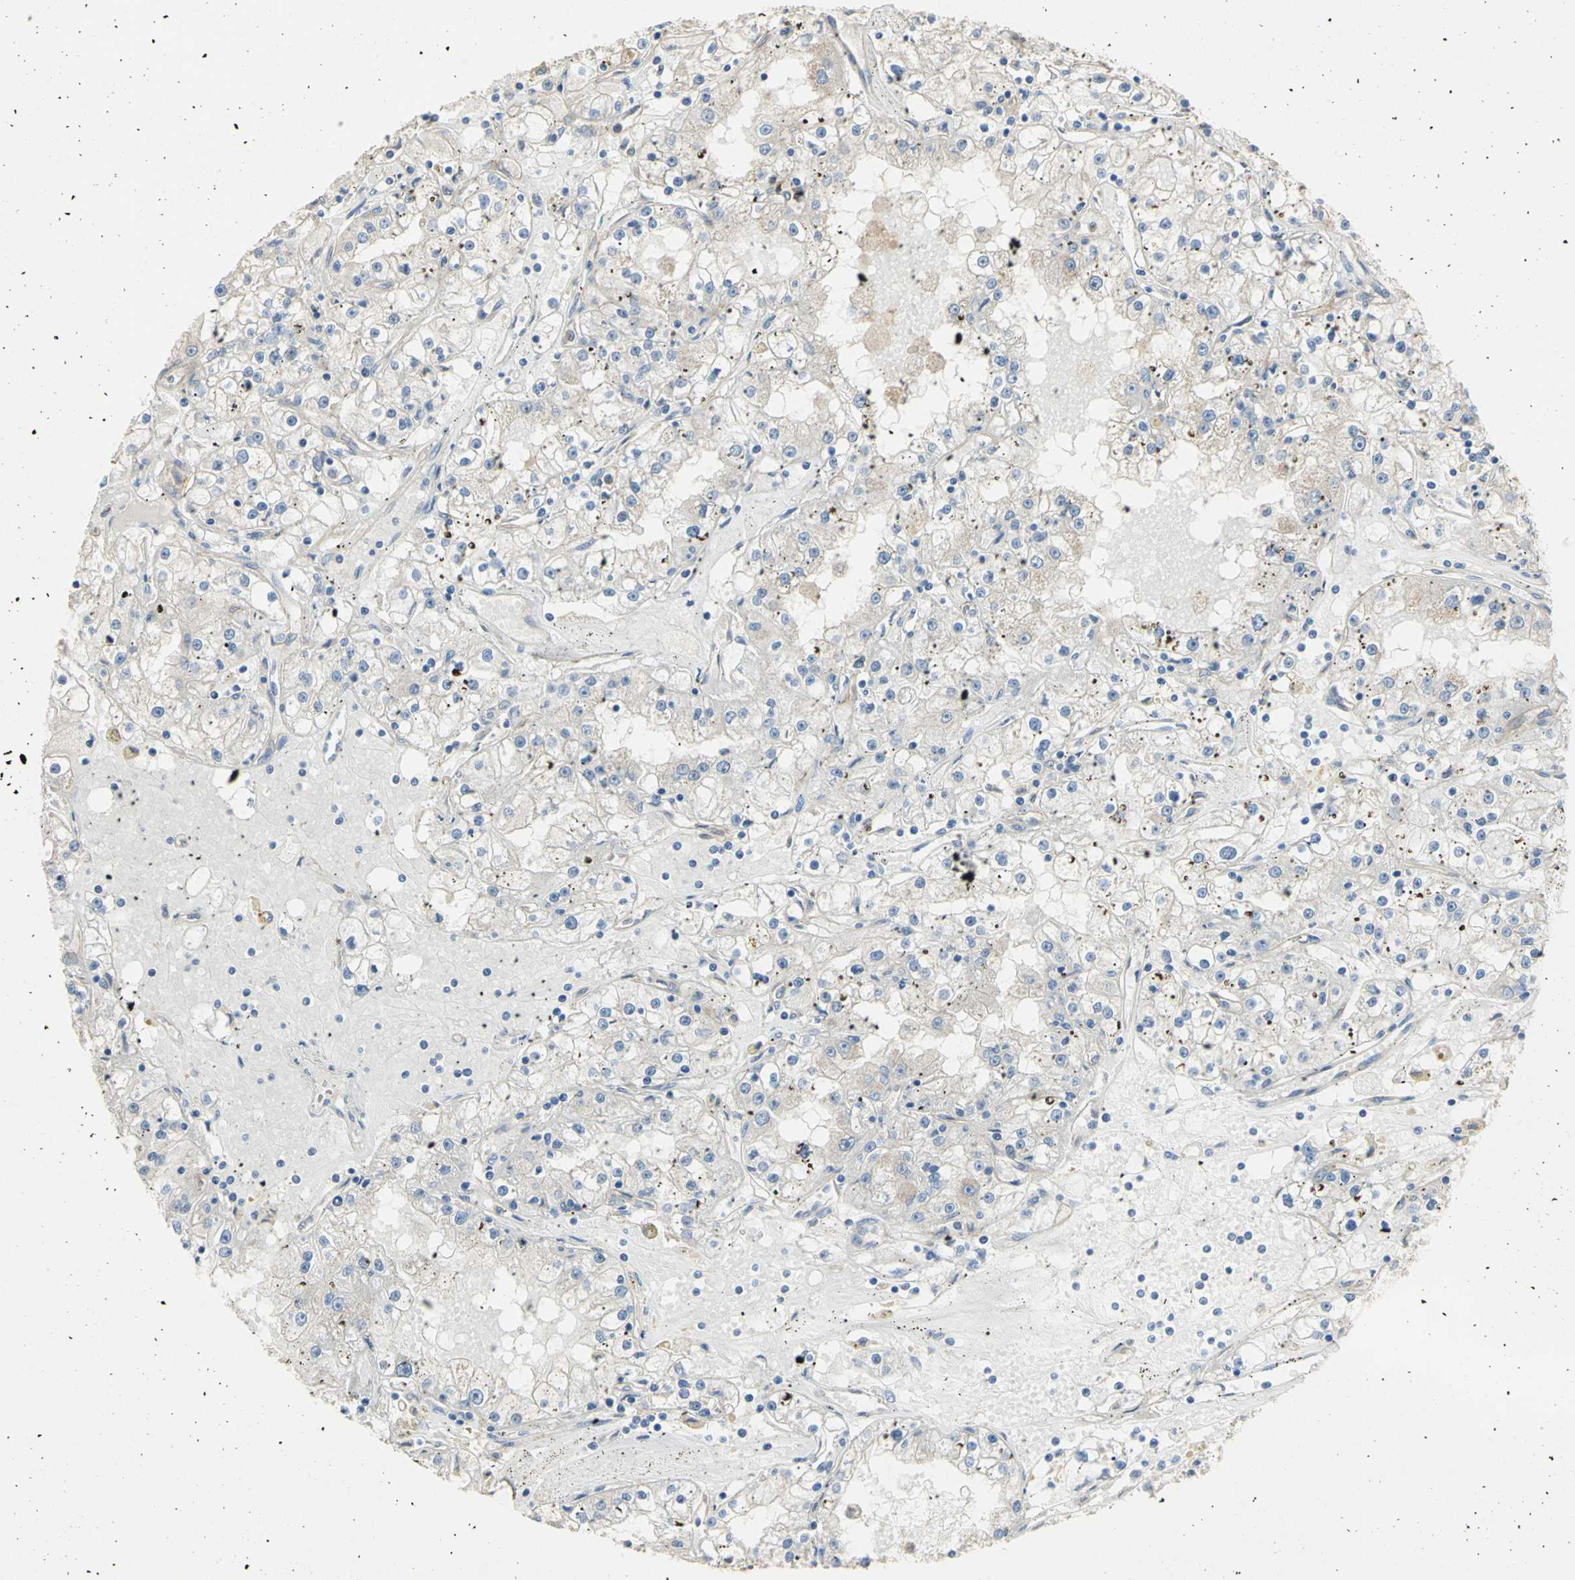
{"staining": {"intensity": "negative", "quantity": "none", "location": "none"}, "tissue": "renal cancer", "cell_type": "Tumor cells", "image_type": "cancer", "snomed": [{"axis": "morphology", "description": "Adenocarcinoma, NOS"}, {"axis": "topography", "description": "Kidney"}], "caption": "DAB immunohistochemical staining of renal cancer exhibits no significant expression in tumor cells.", "gene": "DLGAP5", "patient": {"sex": "male", "age": 56}}